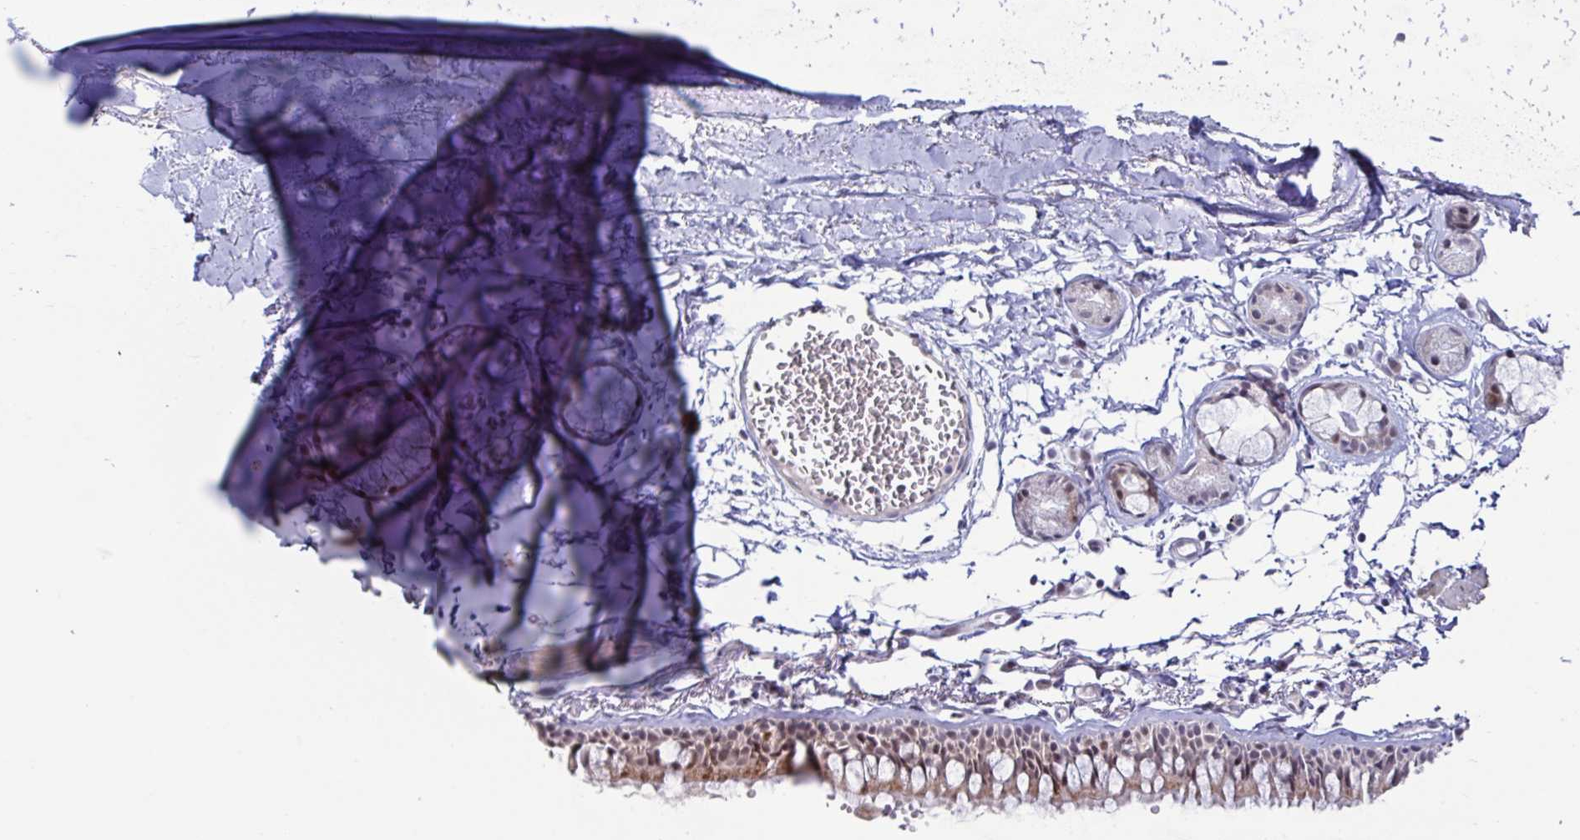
{"staining": {"intensity": "moderate", "quantity": ">75%", "location": "cytoplasmic/membranous,nuclear"}, "tissue": "bronchus", "cell_type": "Respiratory epithelial cells", "image_type": "normal", "snomed": [{"axis": "morphology", "description": "Normal tissue, NOS"}, {"axis": "topography", "description": "Cartilage tissue"}, {"axis": "topography", "description": "Bronchus"}, {"axis": "topography", "description": "Peripheral nerve tissue"}], "caption": "Benign bronchus reveals moderate cytoplasmic/membranous,nuclear positivity in about >75% of respiratory epithelial cells.", "gene": "DZIP1", "patient": {"sex": "female", "age": 59}}